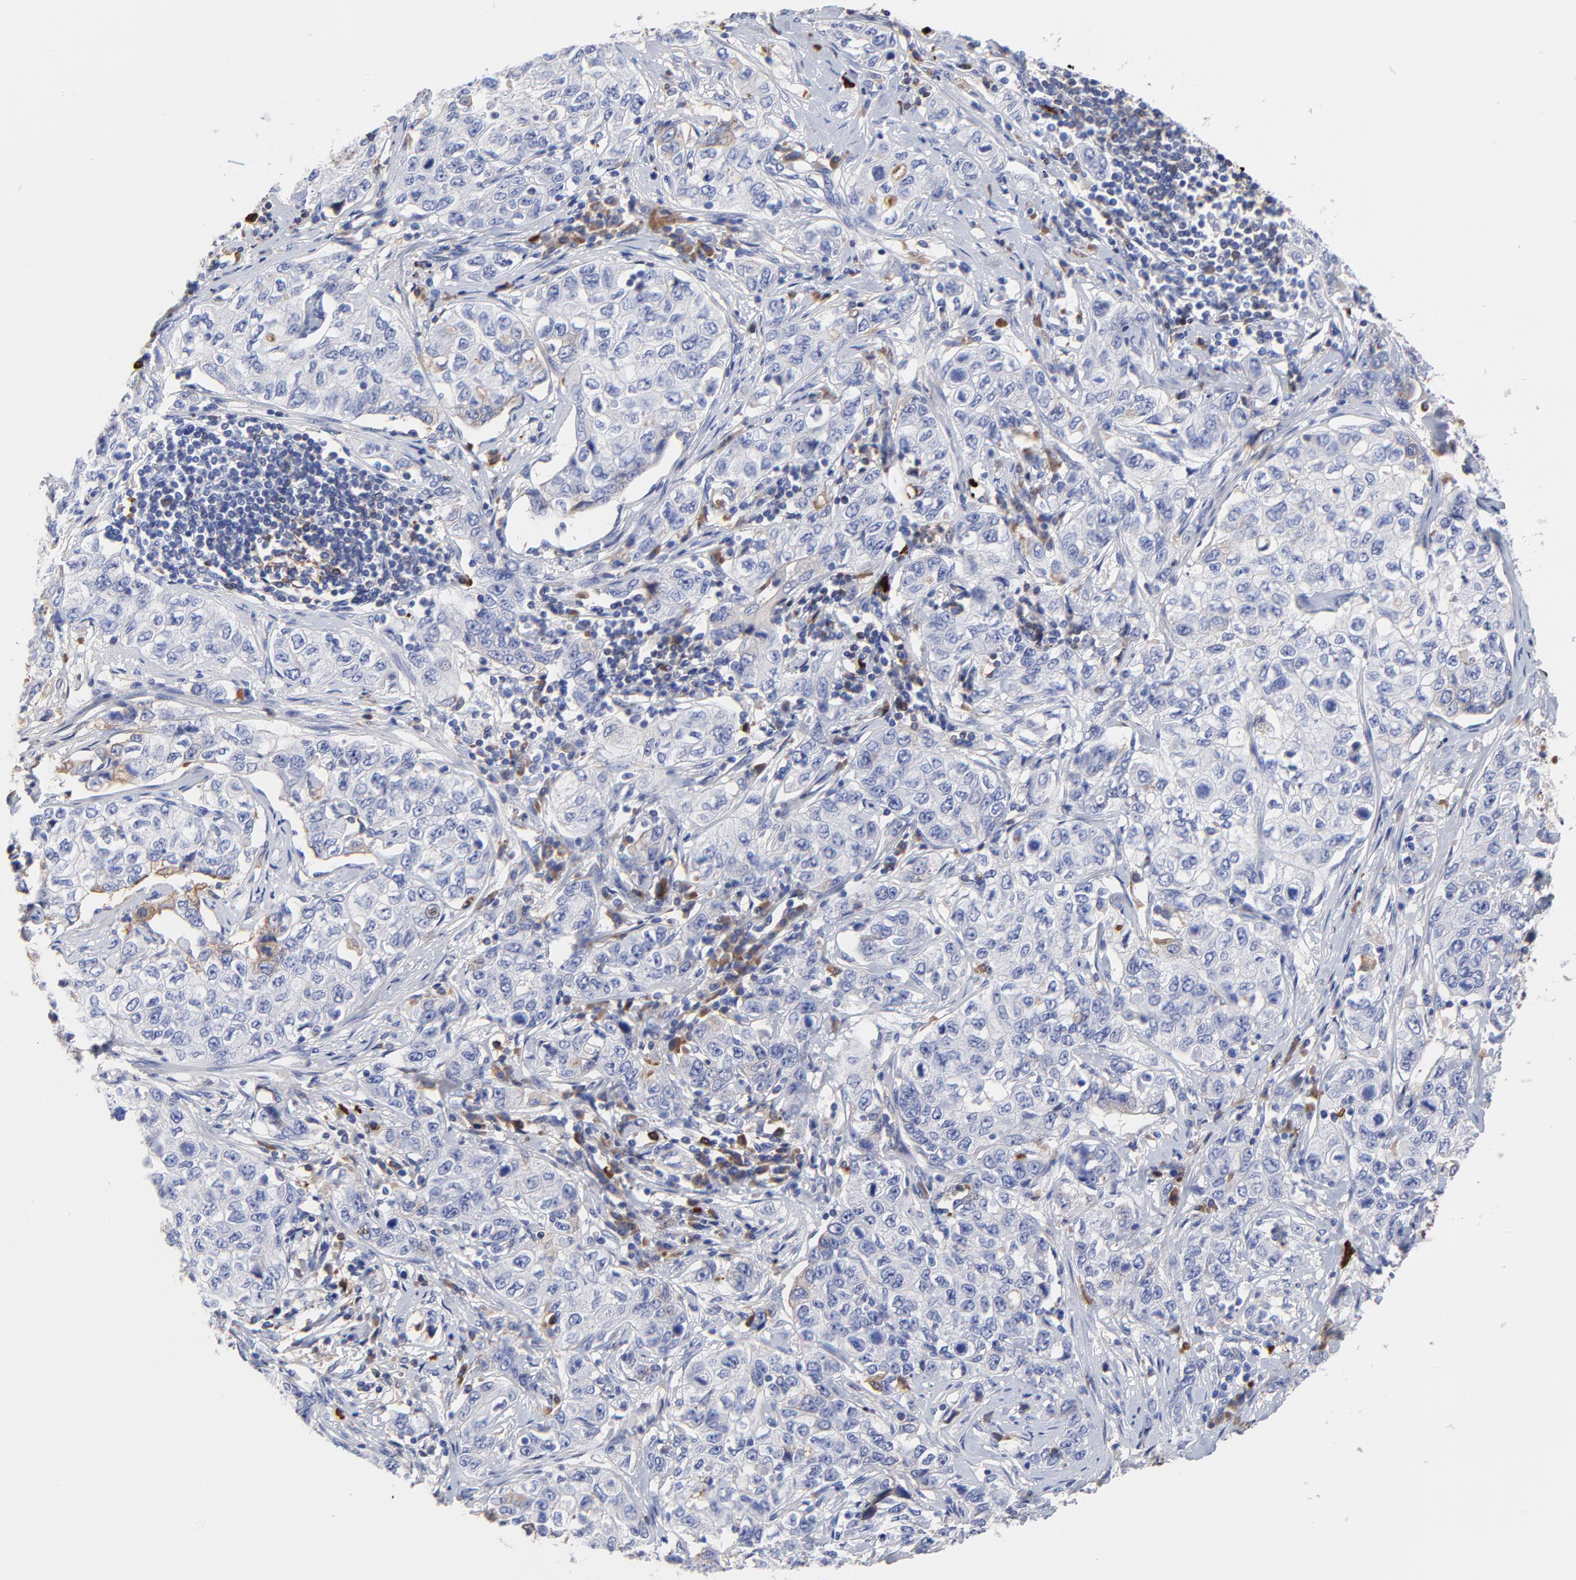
{"staining": {"intensity": "weak", "quantity": "<25%", "location": "cytoplasmic/membranous"}, "tissue": "stomach cancer", "cell_type": "Tumor cells", "image_type": "cancer", "snomed": [{"axis": "morphology", "description": "Adenocarcinoma, NOS"}, {"axis": "topography", "description": "Stomach"}], "caption": "Immunohistochemistry (IHC) of human stomach cancer exhibits no positivity in tumor cells.", "gene": "IGLV3-10", "patient": {"sex": "male", "age": 48}}